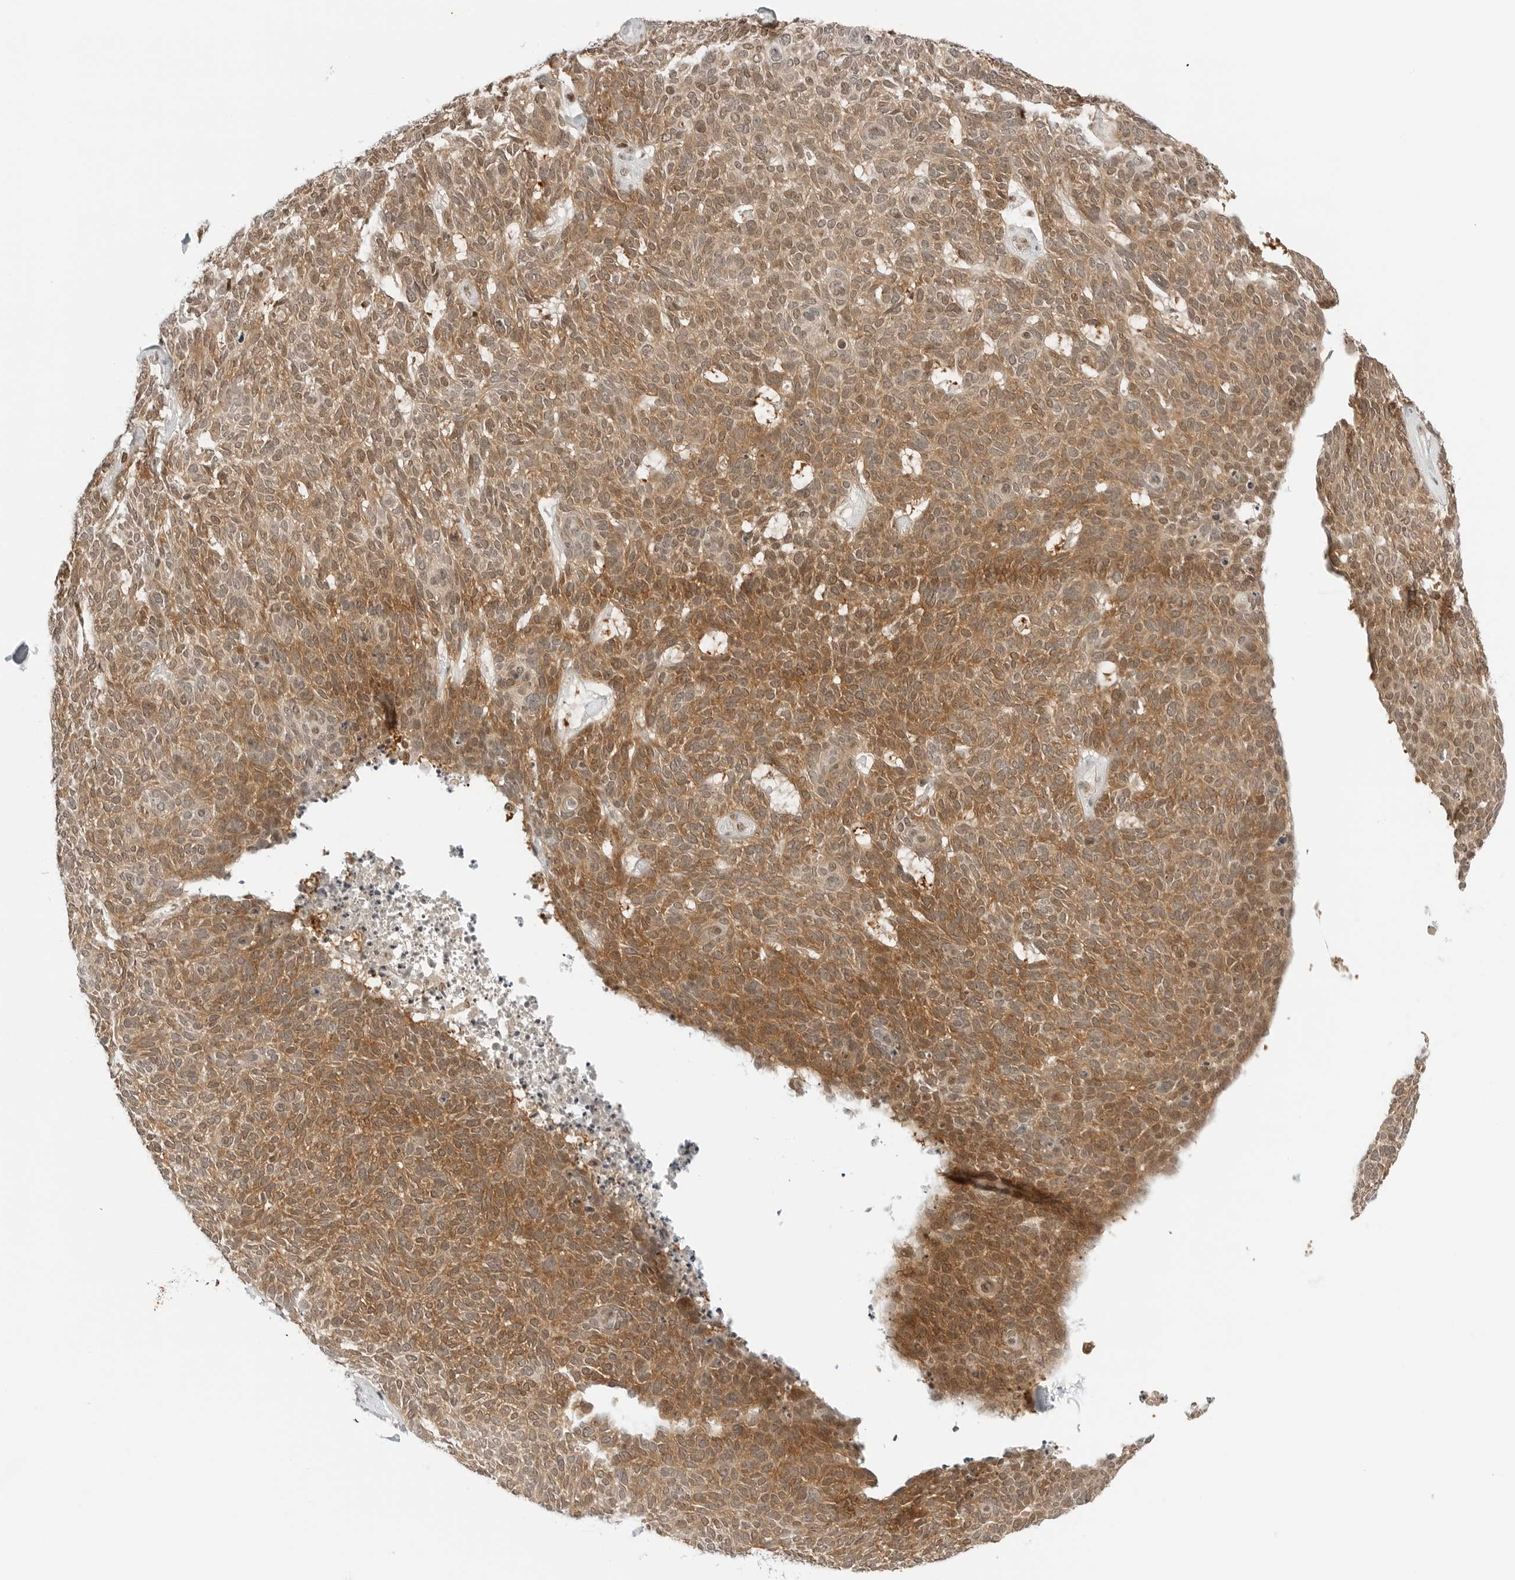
{"staining": {"intensity": "strong", "quantity": ">75%", "location": "cytoplasmic/membranous"}, "tissue": "skin cancer", "cell_type": "Tumor cells", "image_type": "cancer", "snomed": [{"axis": "morphology", "description": "Squamous cell carcinoma, NOS"}, {"axis": "topography", "description": "Skin"}], "caption": "Skin cancer was stained to show a protein in brown. There is high levels of strong cytoplasmic/membranous expression in about >75% of tumor cells. (Stains: DAB (3,3'-diaminobenzidine) in brown, nuclei in blue, Microscopy: brightfield microscopy at high magnification).", "gene": "CRTC2", "patient": {"sex": "female", "age": 90}}